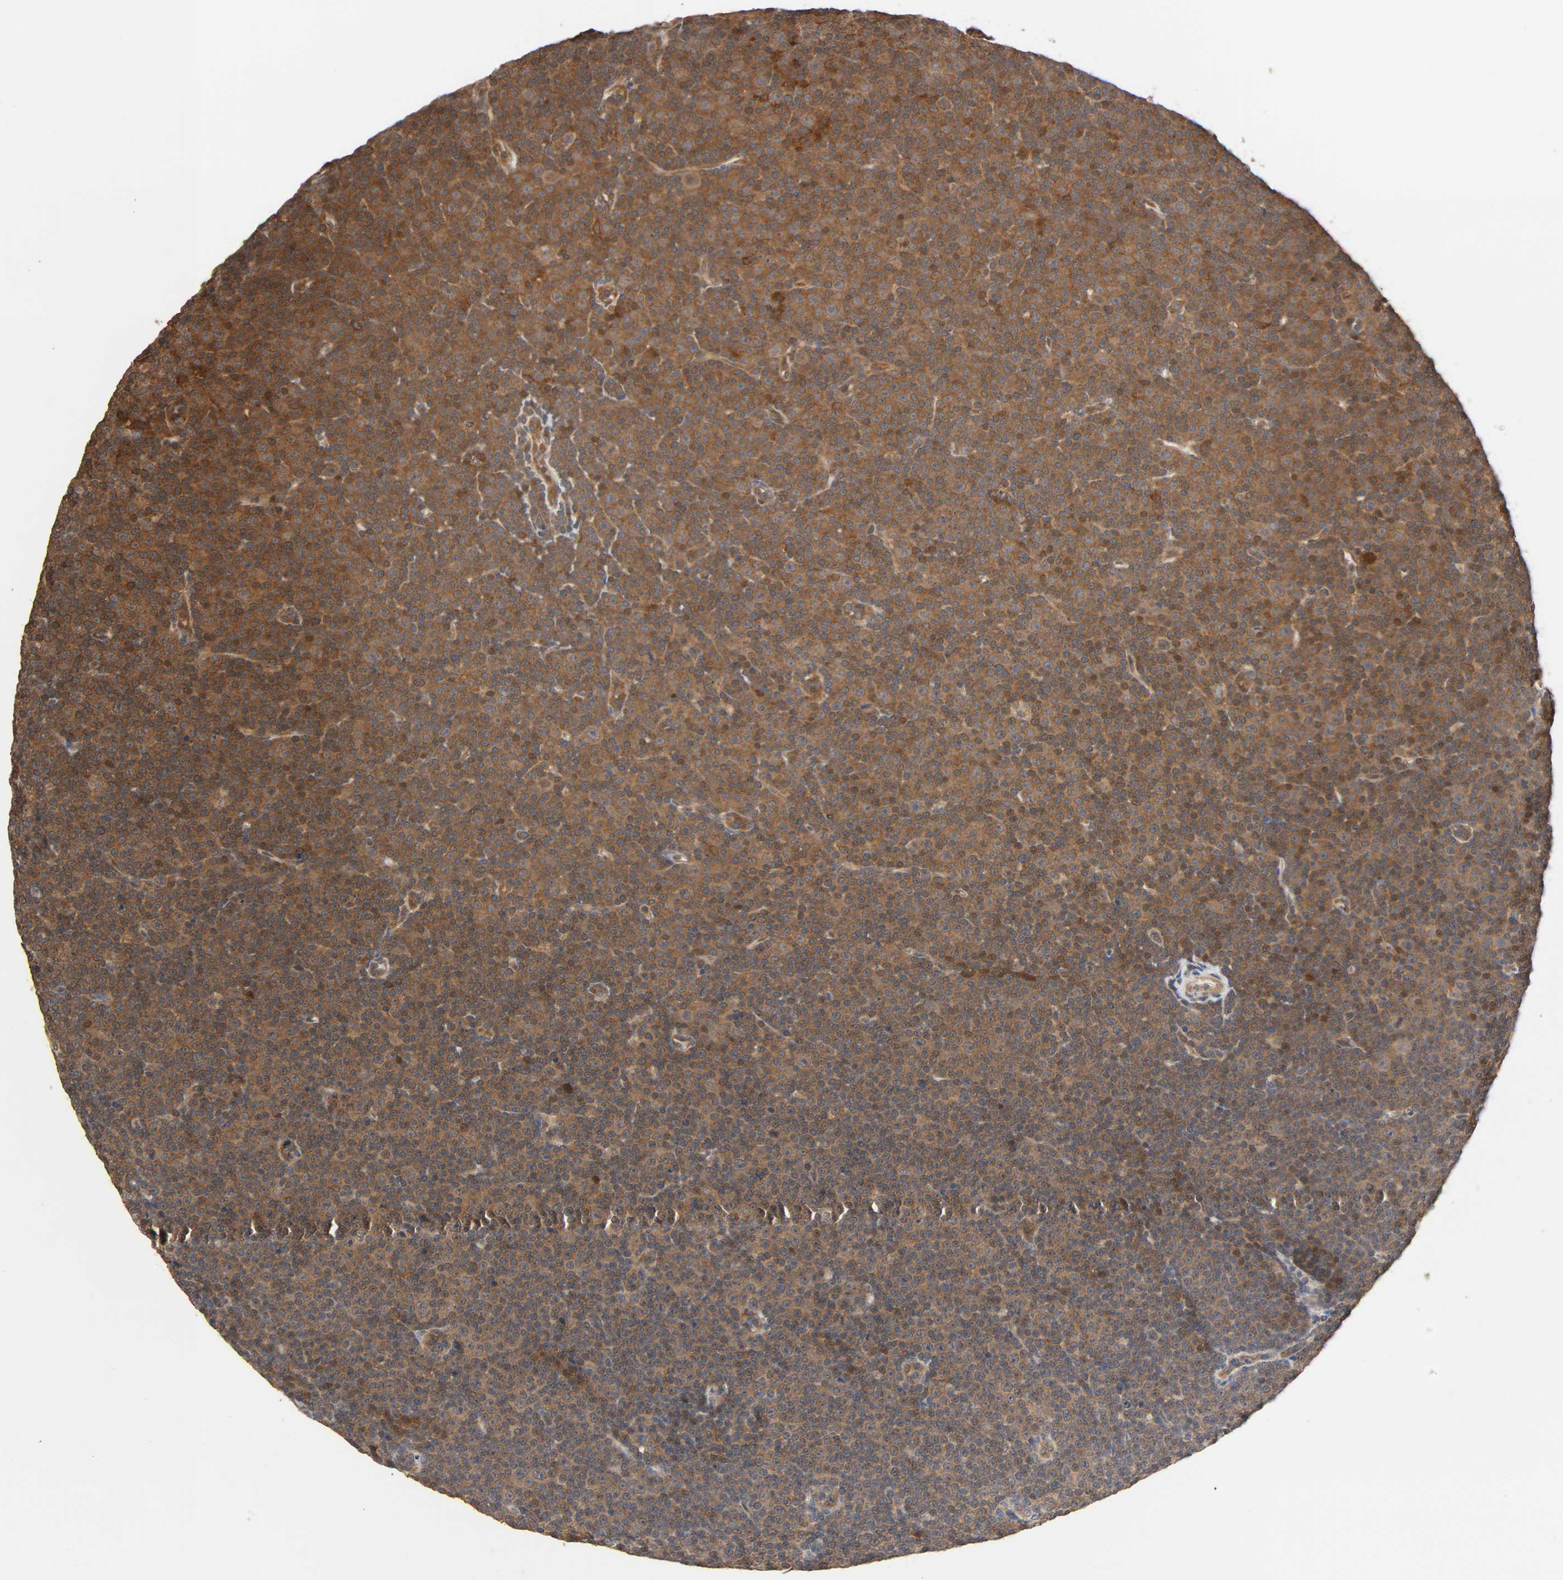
{"staining": {"intensity": "moderate", "quantity": ">75%", "location": "cytoplasmic/membranous"}, "tissue": "lymphoma", "cell_type": "Tumor cells", "image_type": "cancer", "snomed": [{"axis": "morphology", "description": "Malignant lymphoma, non-Hodgkin's type, Low grade"}, {"axis": "topography", "description": "Lymph node"}], "caption": "About >75% of tumor cells in low-grade malignant lymphoma, non-Hodgkin's type reveal moderate cytoplasmic/membranous protein positivity as visualized by brown immunohistochemical staining.", "gene": "PPP2R1B", "patient": {"sex": "female", "age": 67}}